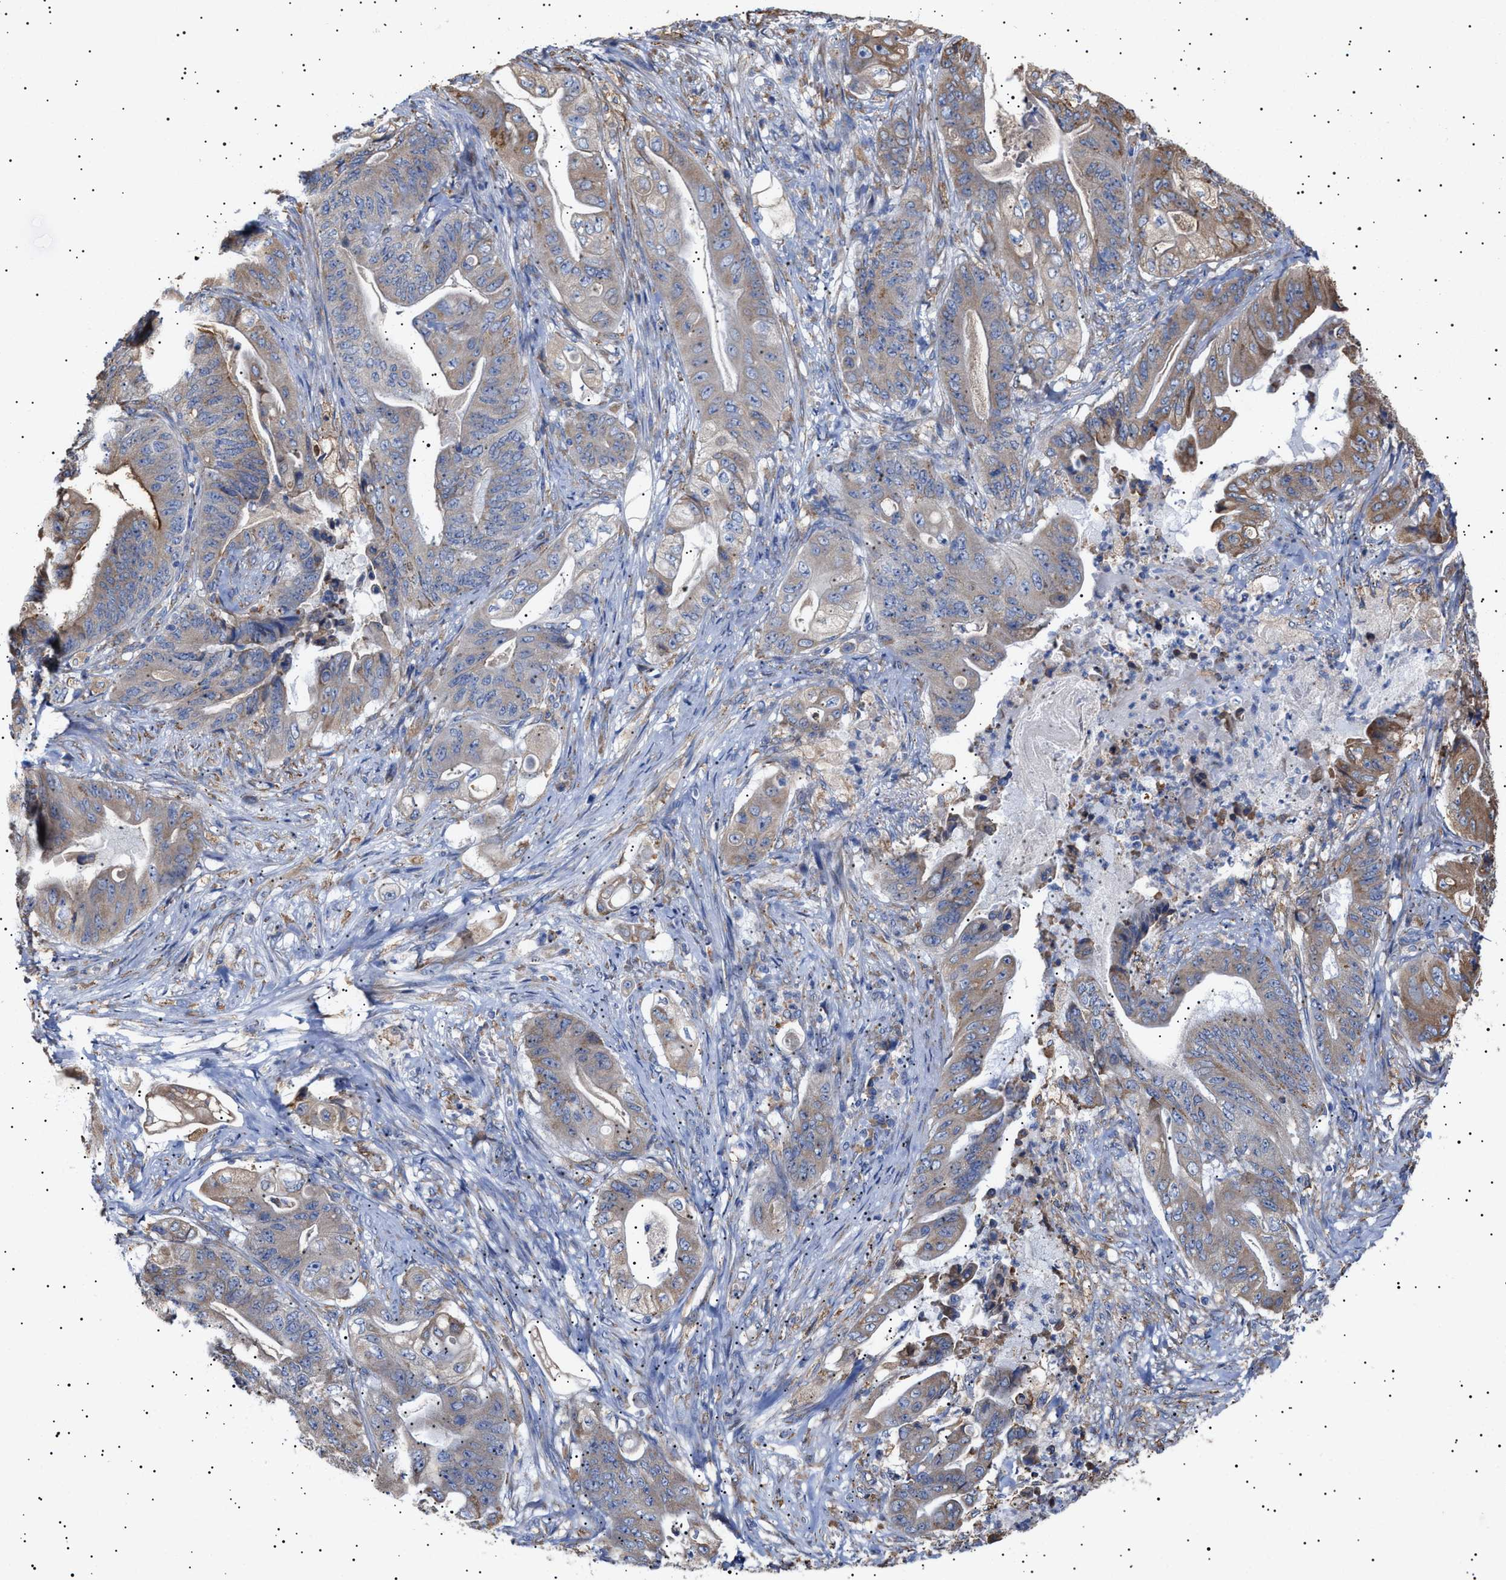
{"staining": {"intensity": "moderate", "quantity": ">75%", "location": "cytoplasmic/membranous"}, "tissue": "stomach cancer", "cell_type": "Tumor cells", "image_type": "cancer", "snomed": [{"axis": "morphology", "description": "Adenocarcinoma, NOS"}, {"axis": "topography", "description": "Stomach"}], "caption": "Immunohistochemistry (IHC) photomicrograph of stomach cancer (adenocarcinoma) stained for a protein (brown), which demonstrates medium levels of moderate cytoplasmic/membranous expression in about >75% of tumor cells.", "gene": "ERCC6L2", "patient": {"sex": "female", "age": 73}}